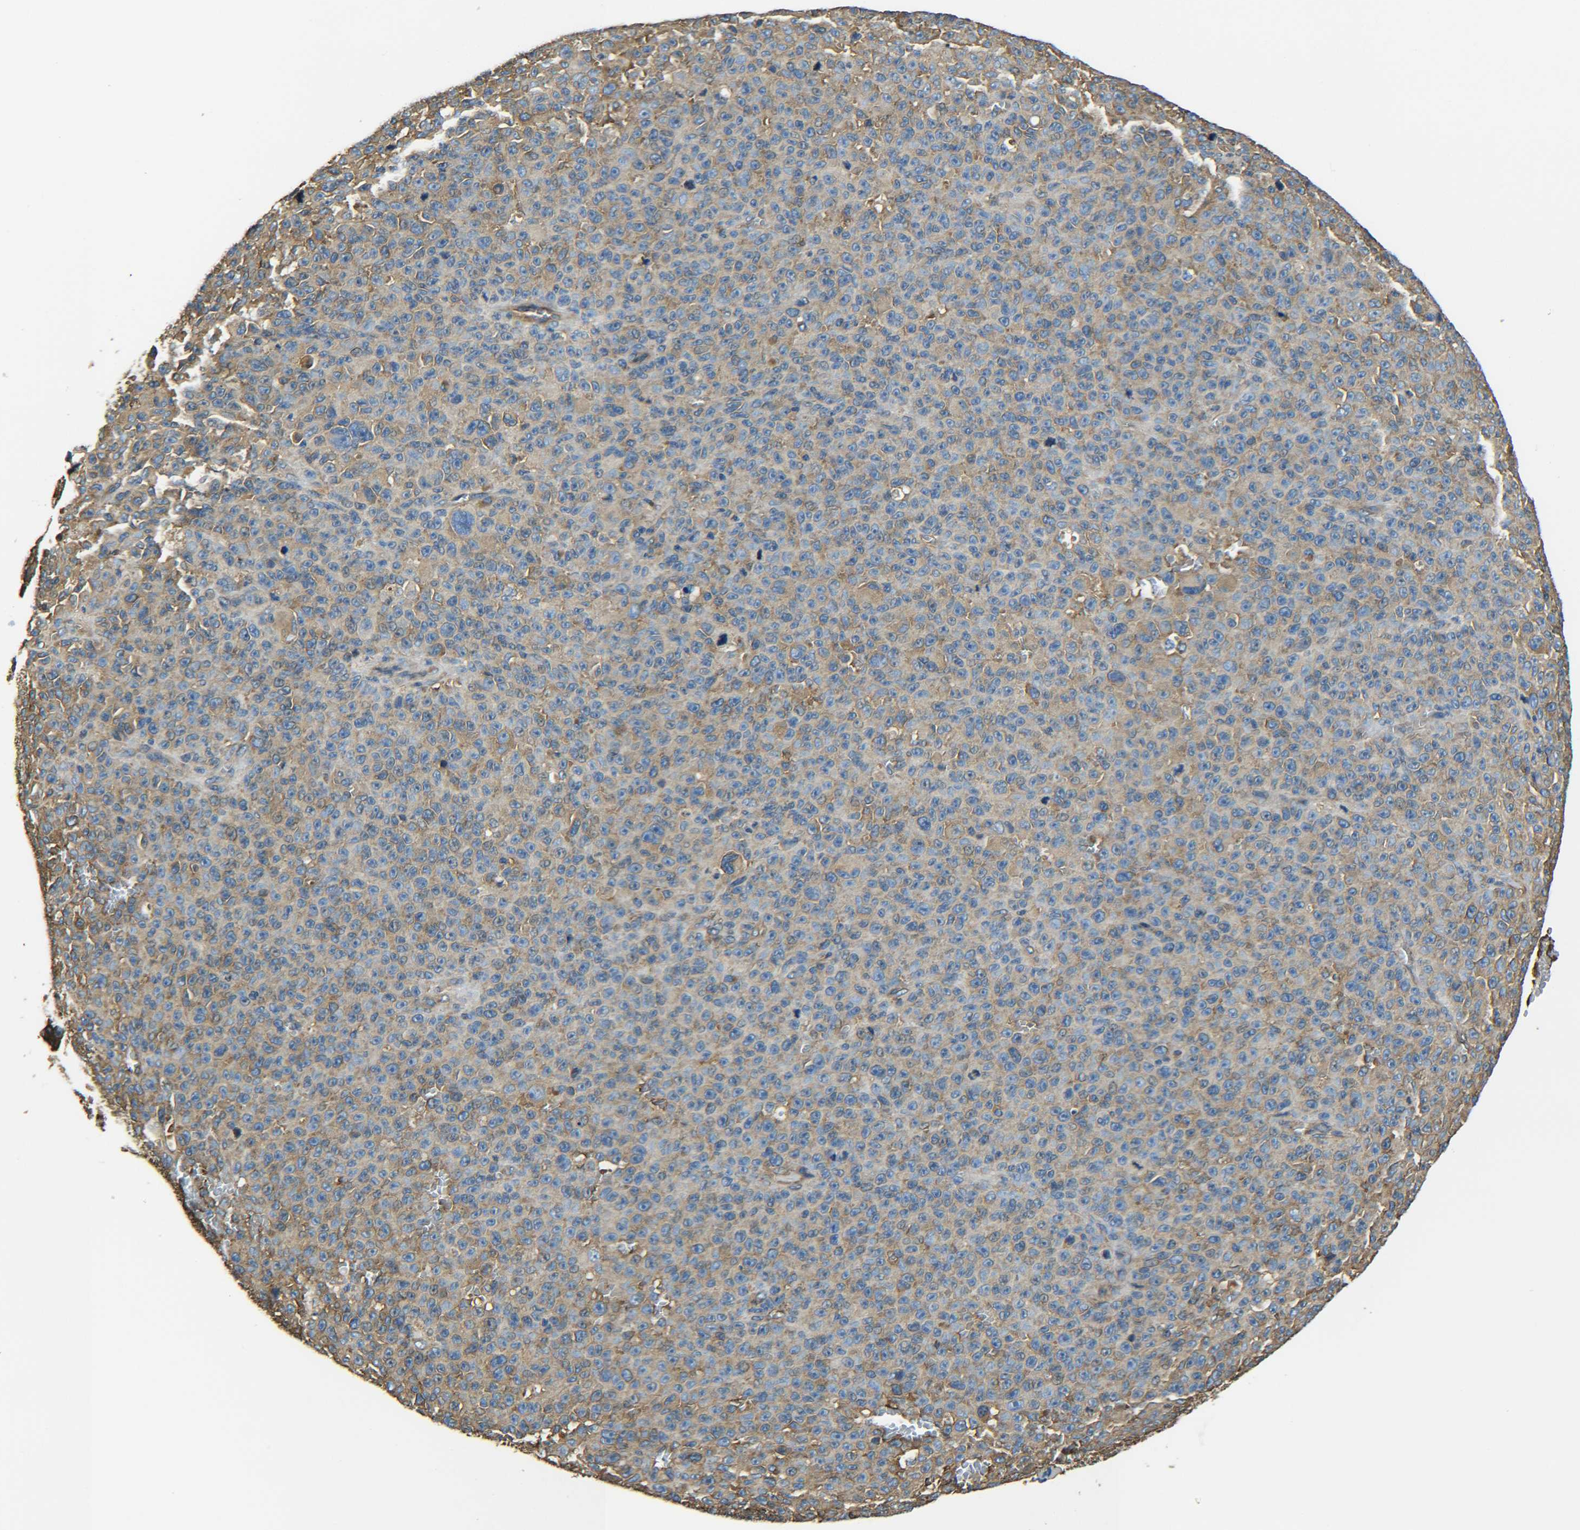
{"staining": {"intensity": "weak", "quantity": ">75%", "location": "cytoplasmic/membranous"}, "tissue": "melanoma", "cell_type": "Tumor cells", "image_type": "cancer", "snomed": [{"axis": "morphology", "description": "Malignant melanoma, NOS"}, {"axis": "topography", "description": "Skin"}], "caption": "Protein staining shows weak cytoplasmic/membranous positivity in about >75% of tumor cells in melanoma. The staining is performed using DAB brown chromogen to label protein expression. The nuclei are counter-stained blue using hematoxylin.", "gene": "TUBB", "patient": {"sex": "female", "age": 82}}